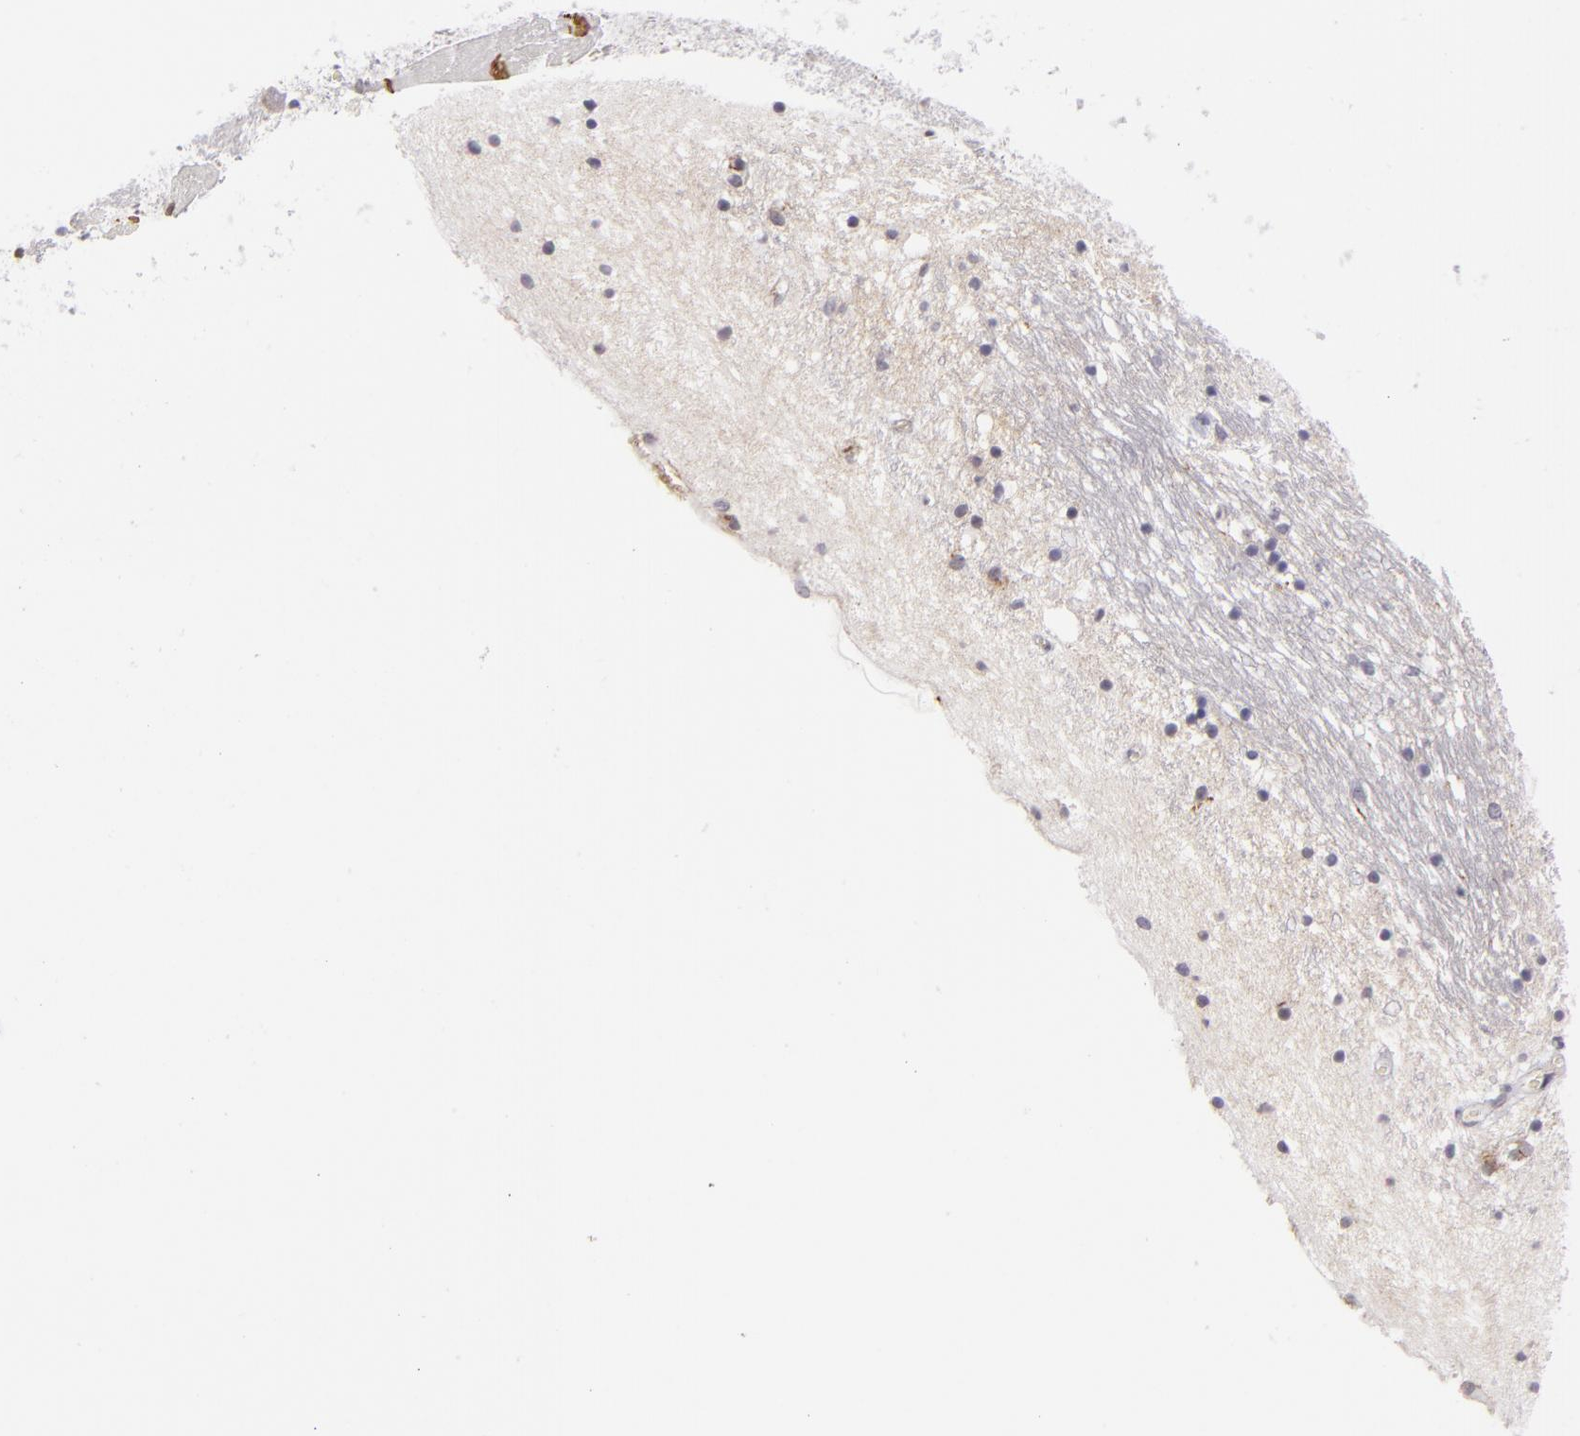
{"staining": {"intensity": "weak", "quantity": ">75%", "location": "cytoplasmic/membranous"}, "tissue": "caudate", "cell_type": "Glial cells", "image_type": "normal", "snomed": [{"axis": "morphology", "description": "Normal tissue, NOS"}, {"axis": "topography", "description": "Lateral ventricle wall"}], "caption": "Immunohistochemistry (IHC) (DAB (3,3'-diaminobenzidine)) staining of unremarkable caudate reveals weak cytoplasmic/membranous protein staining in approximately >75% of glial cells.", "gene": "CTNNB1", "patient": {"sex": "male", "age": 45}}